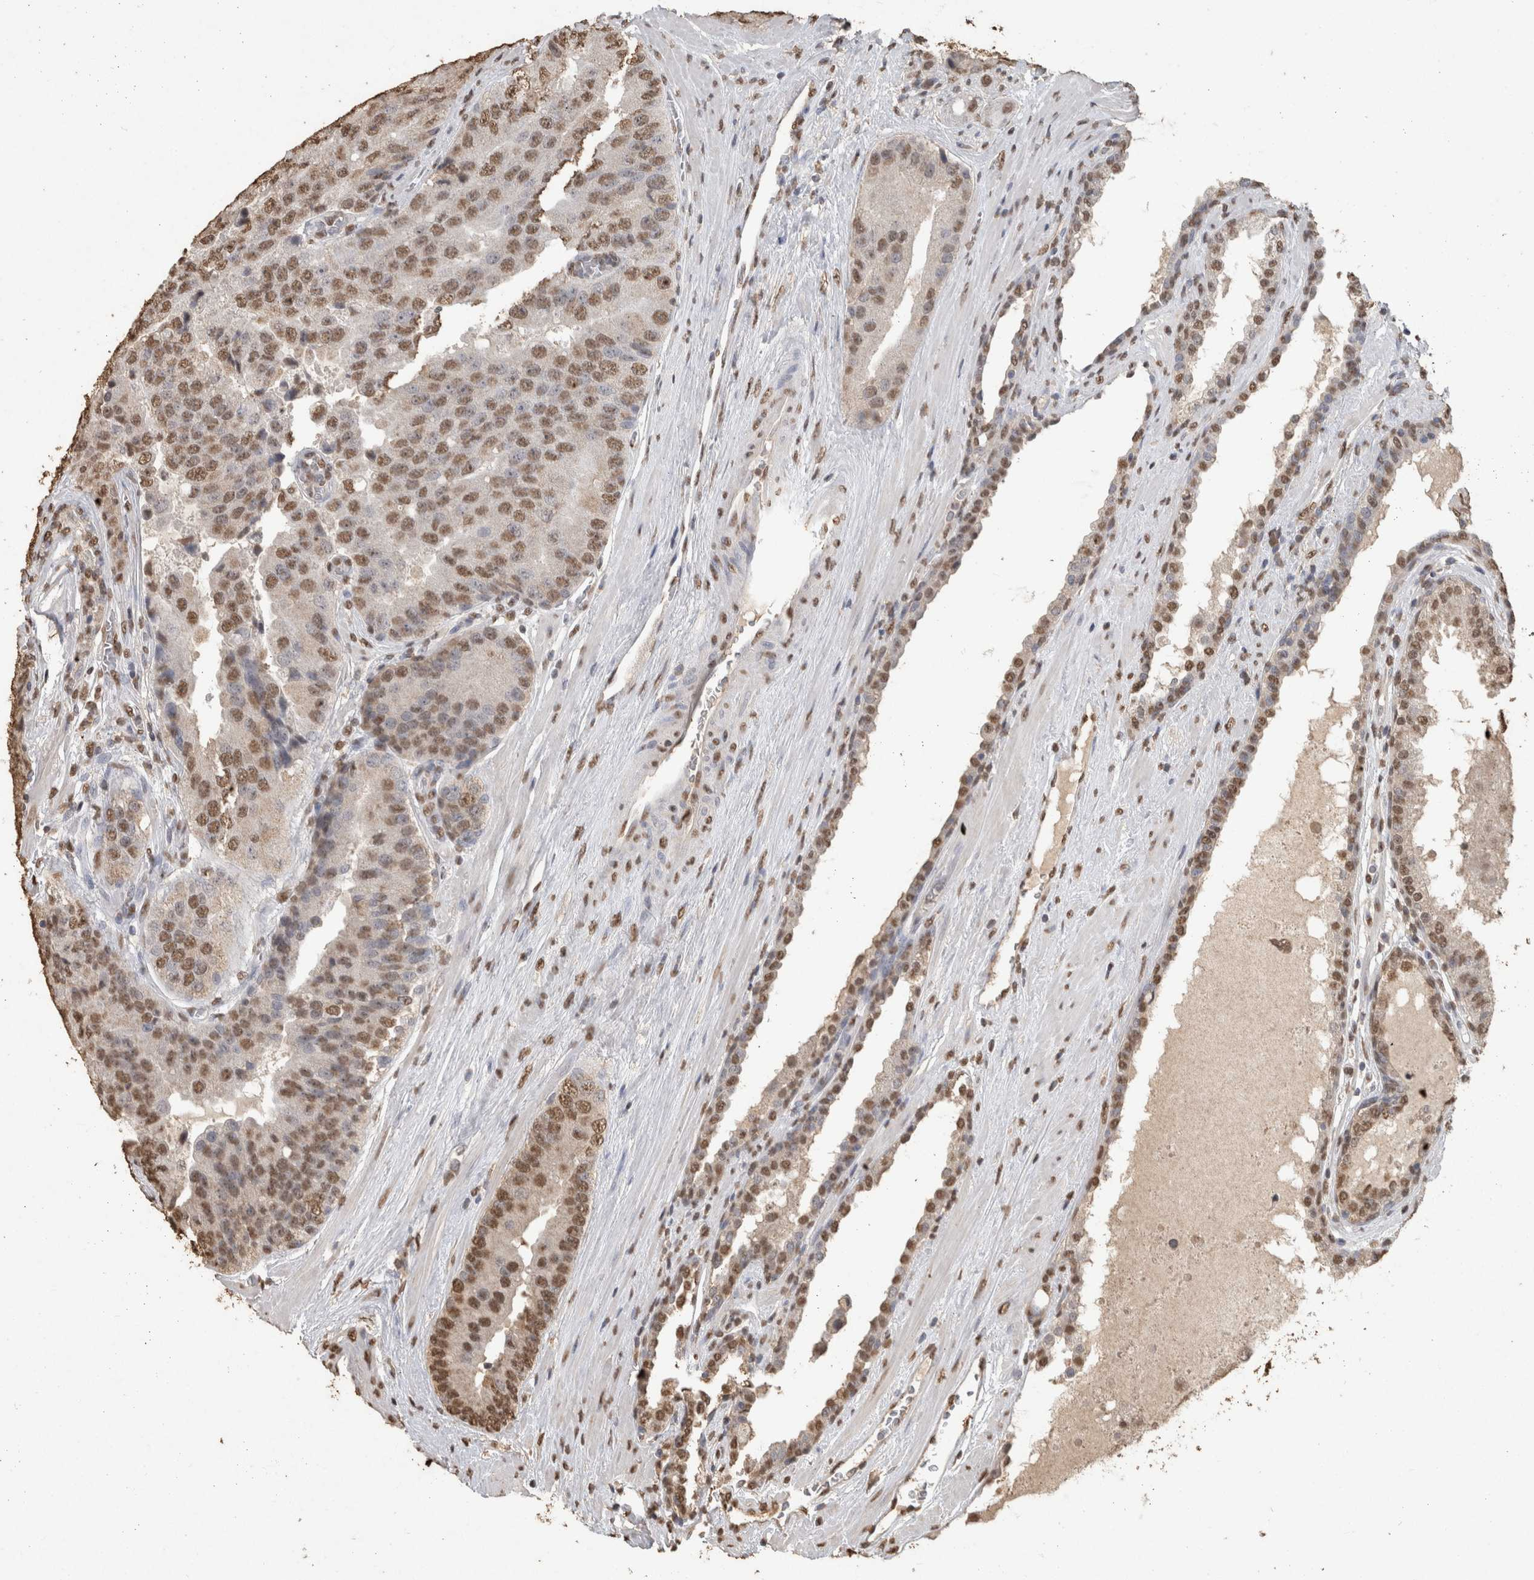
{"staining": {"intensity": "moderate", "quantity": ">75%", "location": "nuclear"}, "tissue": "prostate cancer", "cell_type": "Tumor cells", "image_type": "cancer", "snomed": [{"axis": "morphology", "description": "Adenocarcinoma, High grade"}, {"axis": "topography", "description": "Prostate"}], "caption": "A photomicrograph of prostate cancer (adenocarcinoma (high-grade)) stained for a protein exhibits moderate nuclear brown staining in tumor cells.", "gene": "HAND2", "patient": {"sex": "male", "age": 70}}